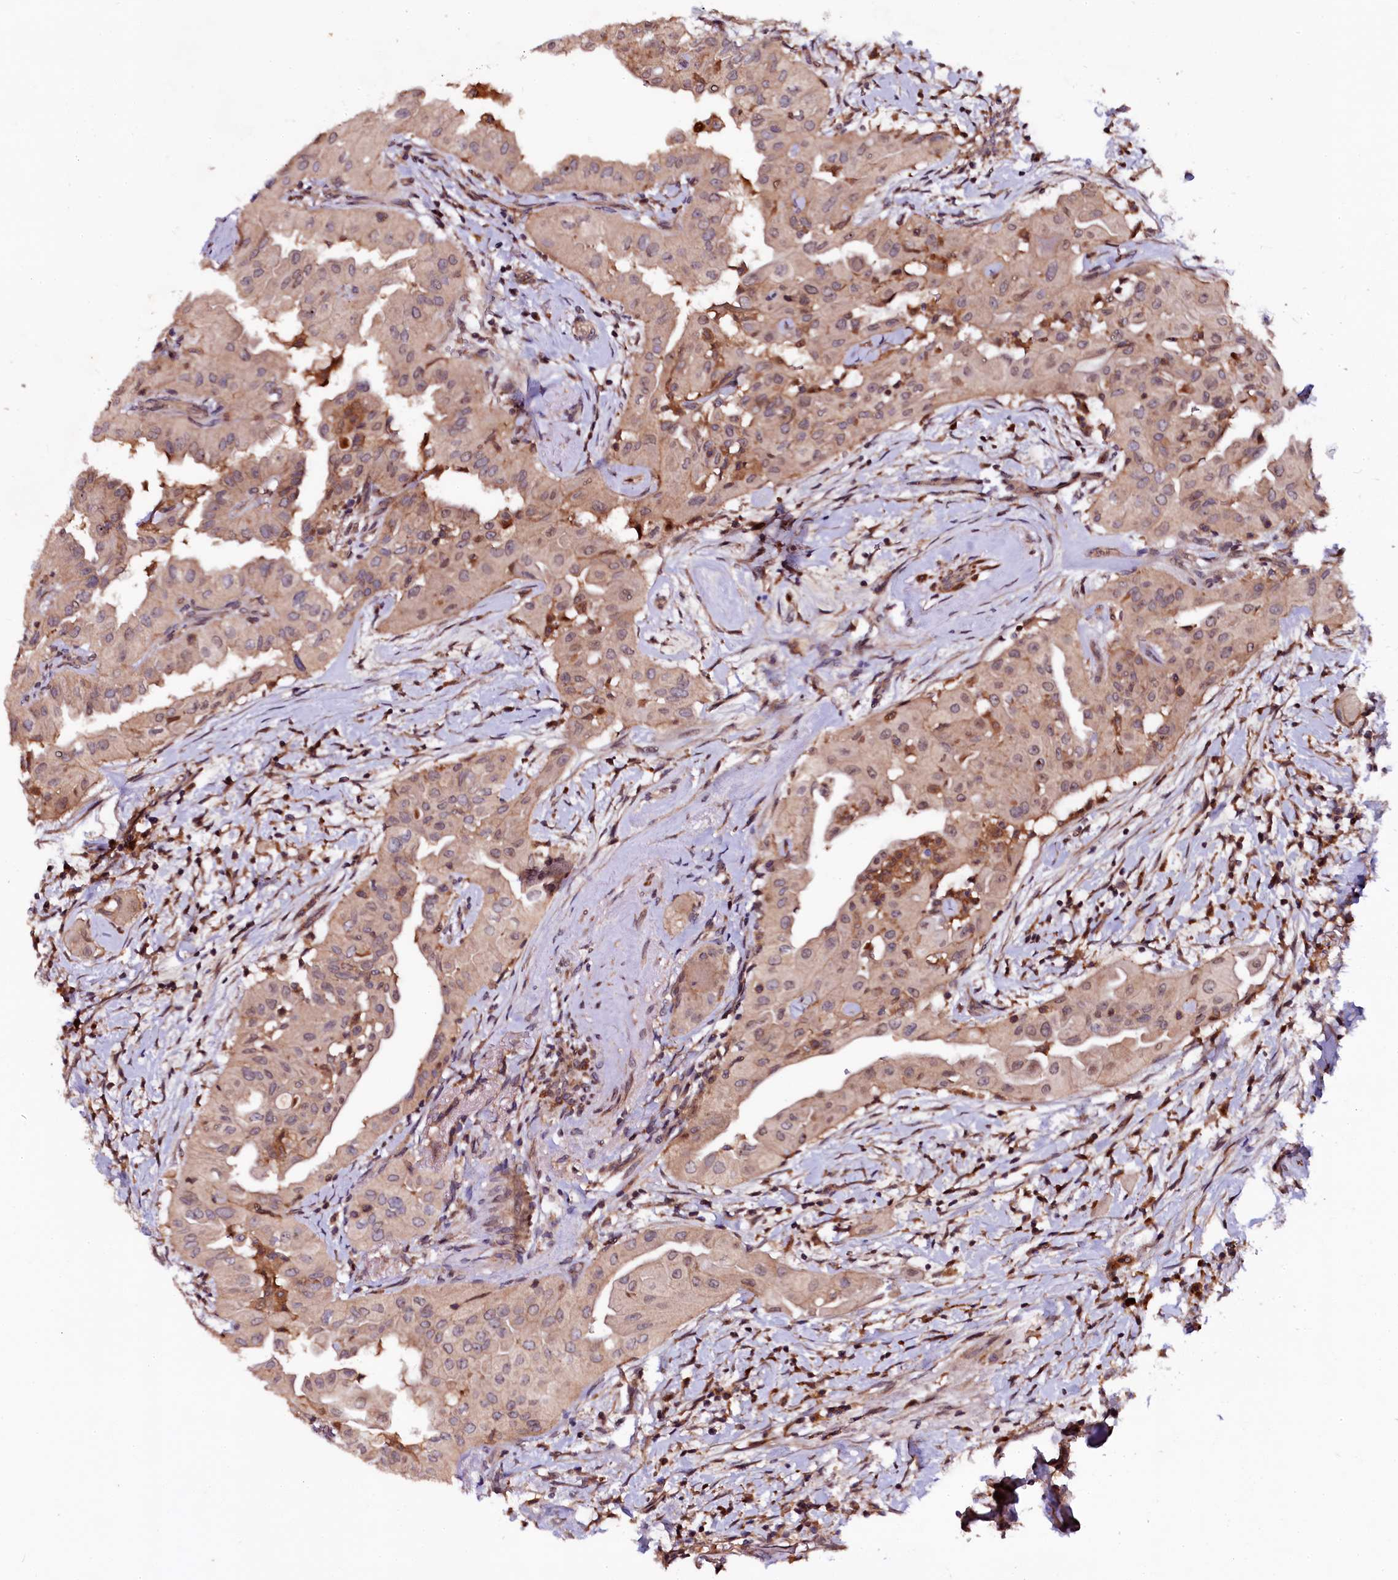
{"staining": {"intensity": "weak", "quantity": ">75%", "location": "cytoplasmic/membranous,nuclear"}, "tissue": "thyroid cancer", "cell_type": "Tumor cells", "image_type": "cancer", "snomed": [{"axis": "morphology", "description": "Papillary adenocarcinoma, NOS"}, {"axis": "topography", "description": "Thyroid gland"}], "caption": "A low amount of weak cytoplasmic/membranous and nuclear expression is present in about >75% of tumor cells in thyroid cancer (papillary adenocarcinoma) tissue.", "gene": "N4BP1", "patient": {"sex": "female", "age": 59}}